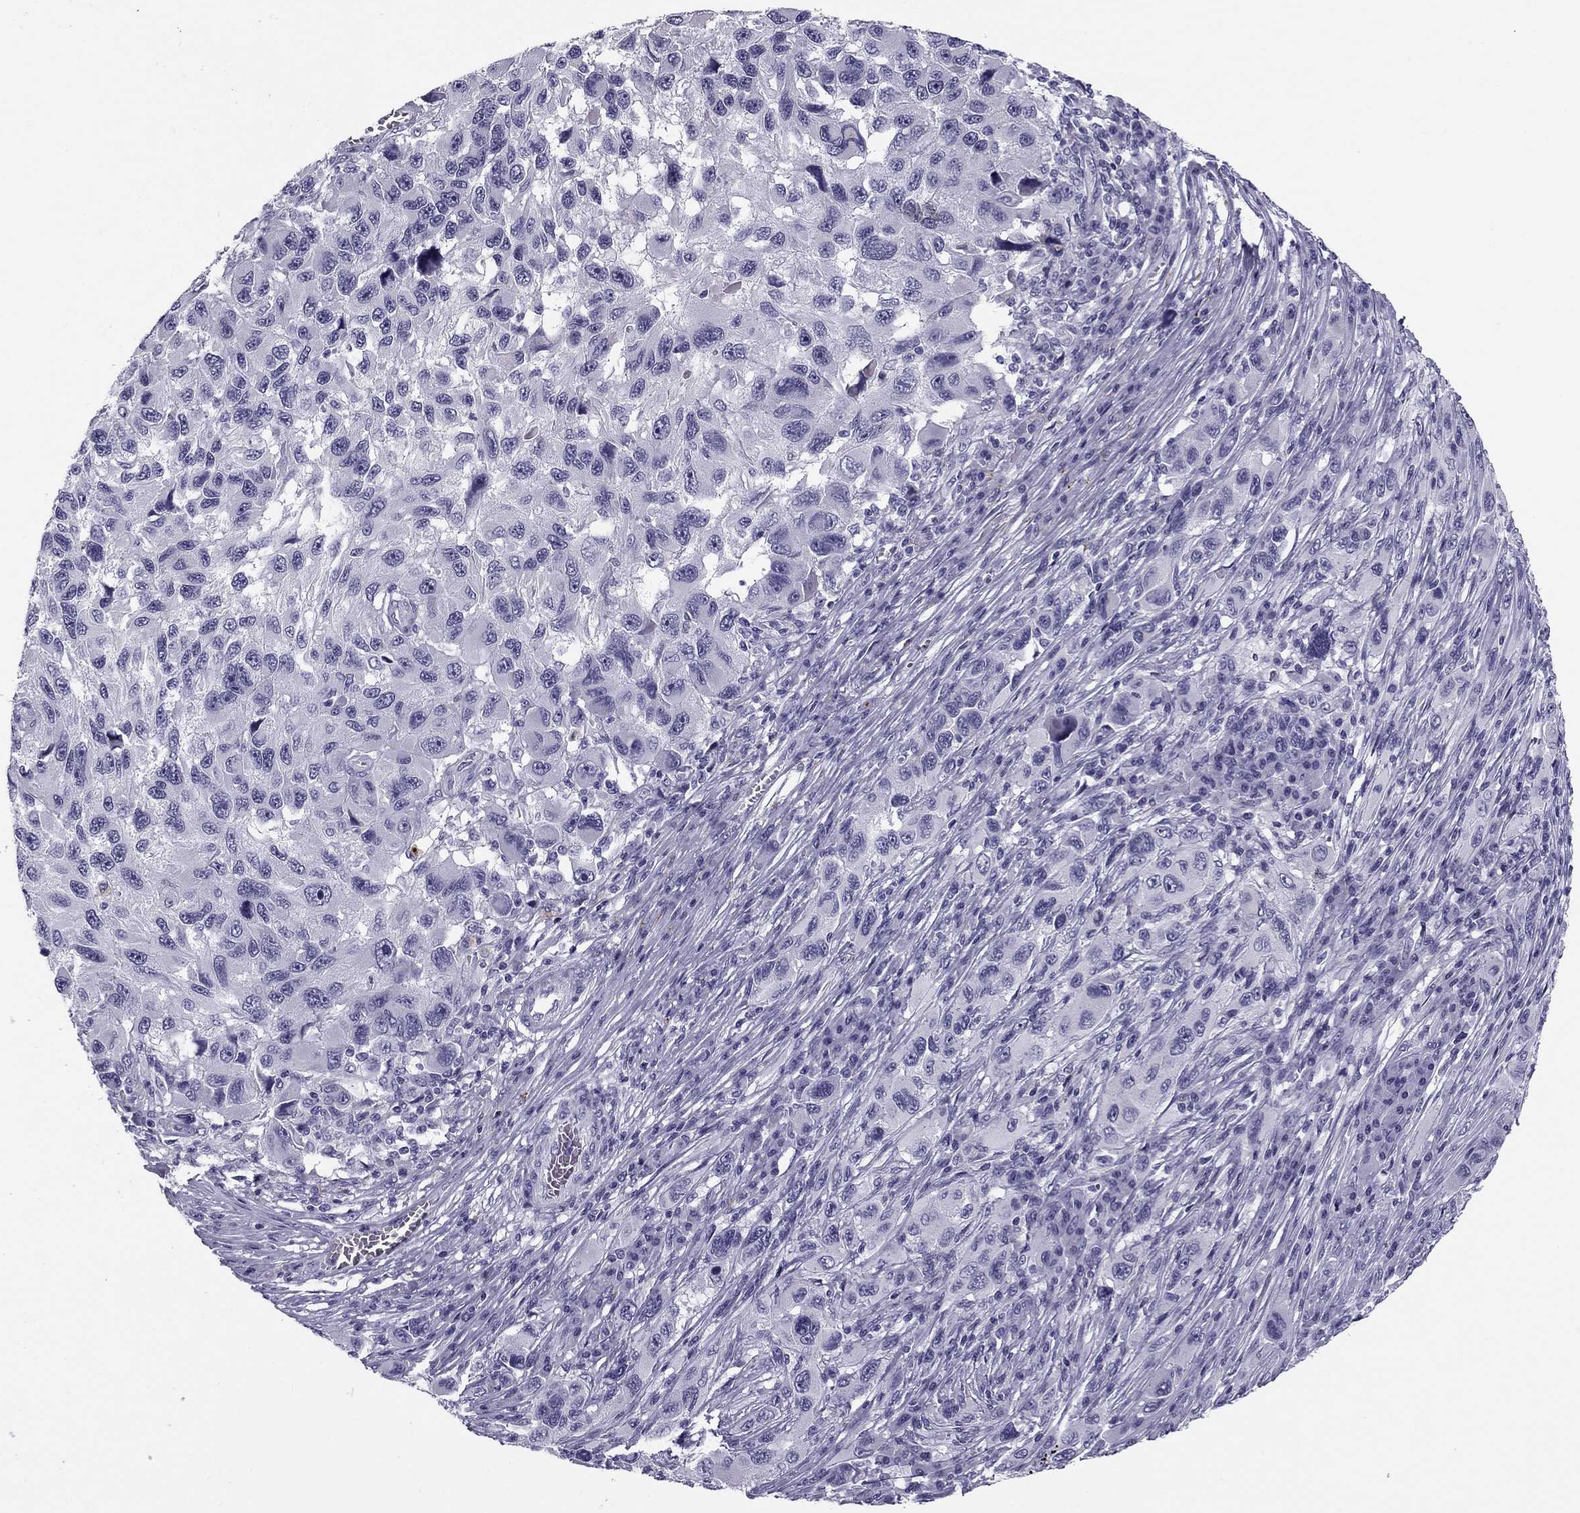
{"staining": {"intensity": "negative", "quantity": "none", "location": "none"}, "tissue": "melanoma", "cell_type": "Tumor cells", "image_type": "cancer", "snomed": [{"axis": "morphology", "description": "Malignant melanoma, NOS"}, {"axis": "topography", "description": "Skin"}], "caption": "Melanoma was stained to show a protein in brown. There is no significant positivity in tumor cells. (DAB immunohistochemistry (IHC) with hematoxylin counter stain).", "gene": "MC5R", "patient": {"sex": "male", "age": 53}}